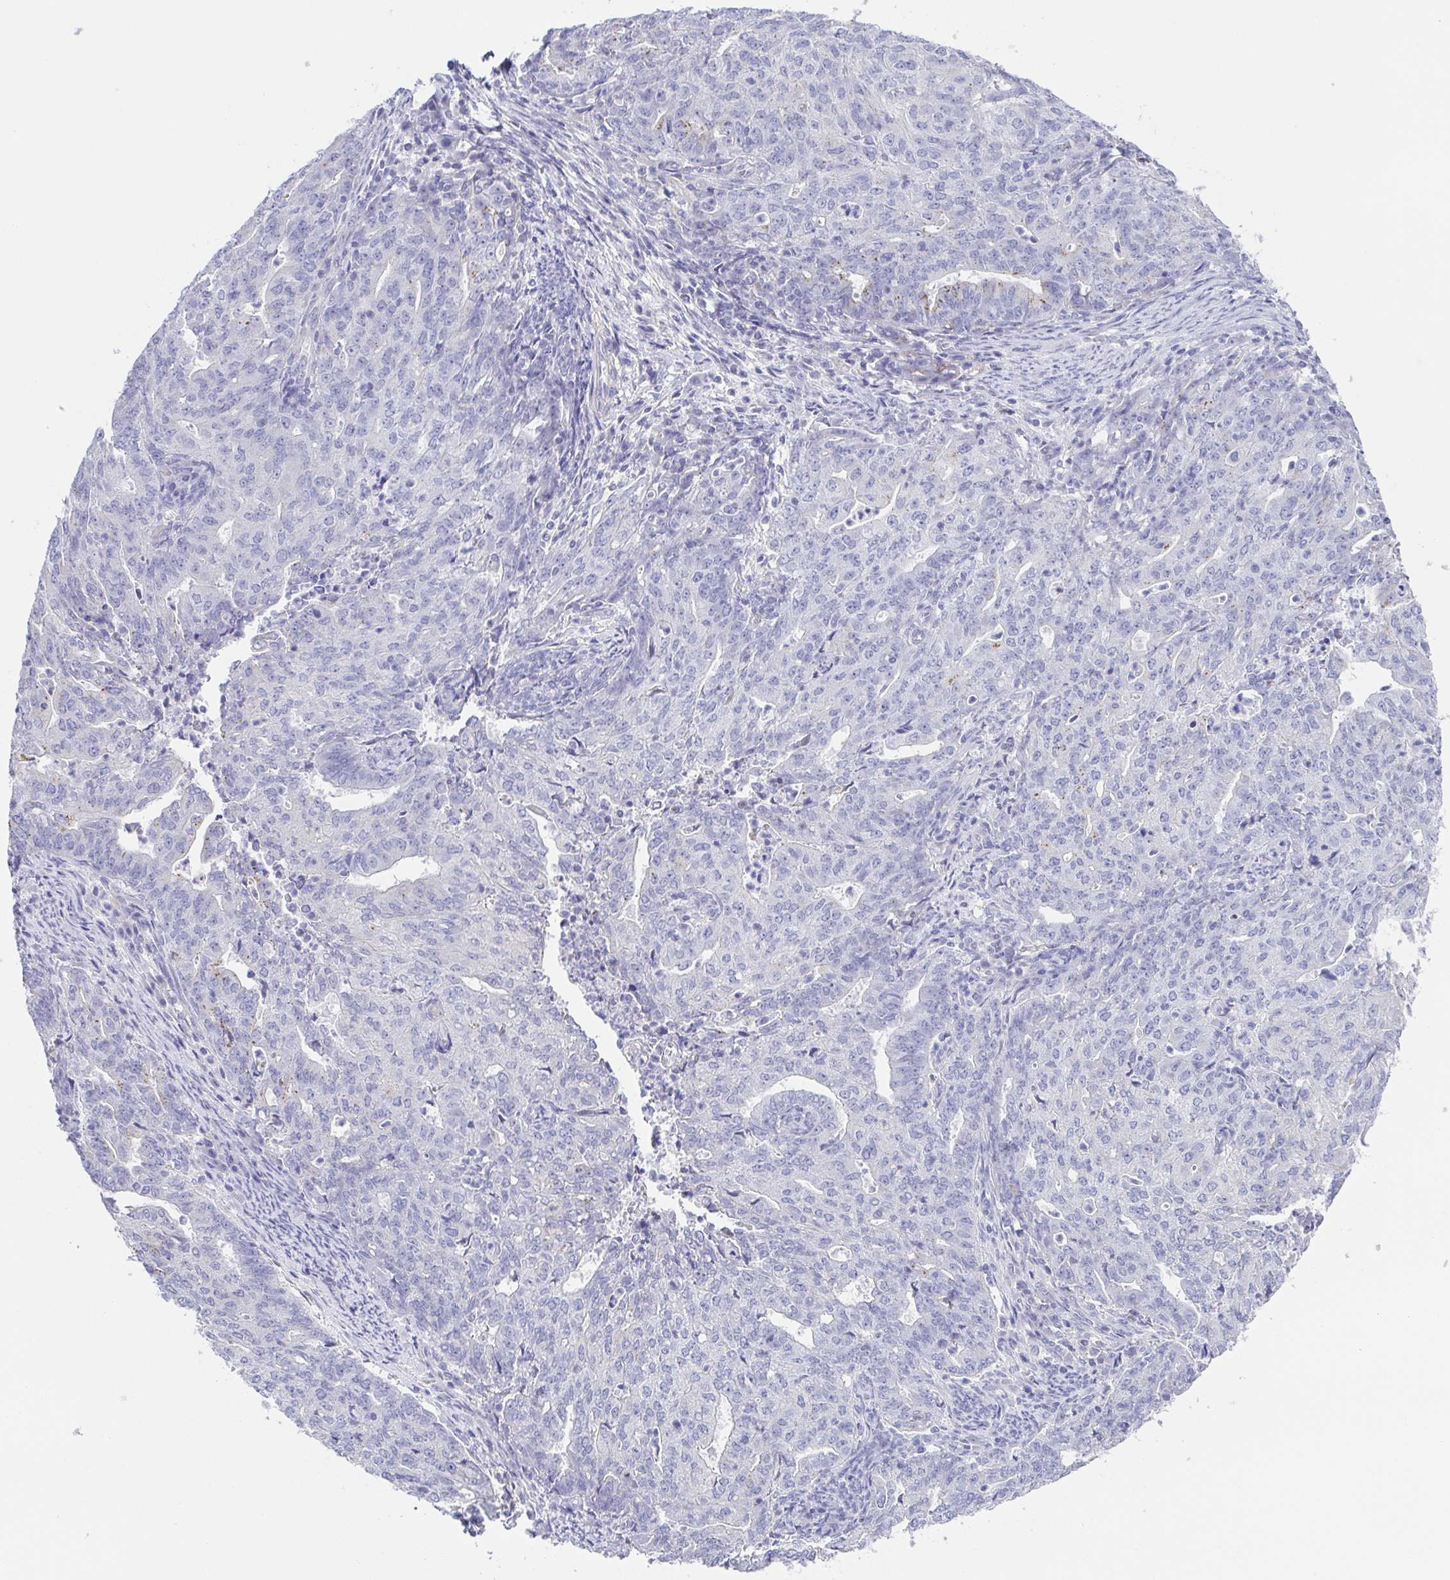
{"staining": {"intensity": "negative", "quantity": "none", "location": "none"}, "tissue": "endometrial cancer", "cell_type": "Tumor cells", "image_type": "cancer", "snomed": [{"axis": "morphology", "description": "Adenocarcinoma, NOS"}, {"axis": "topography", "description": "Endometrium"}], "caption": "IHC of endometrial cancer exhibits no staining in tumor cells.", "gene": "PKDREJ", "patient": {"sex": "female", "age": 82}}